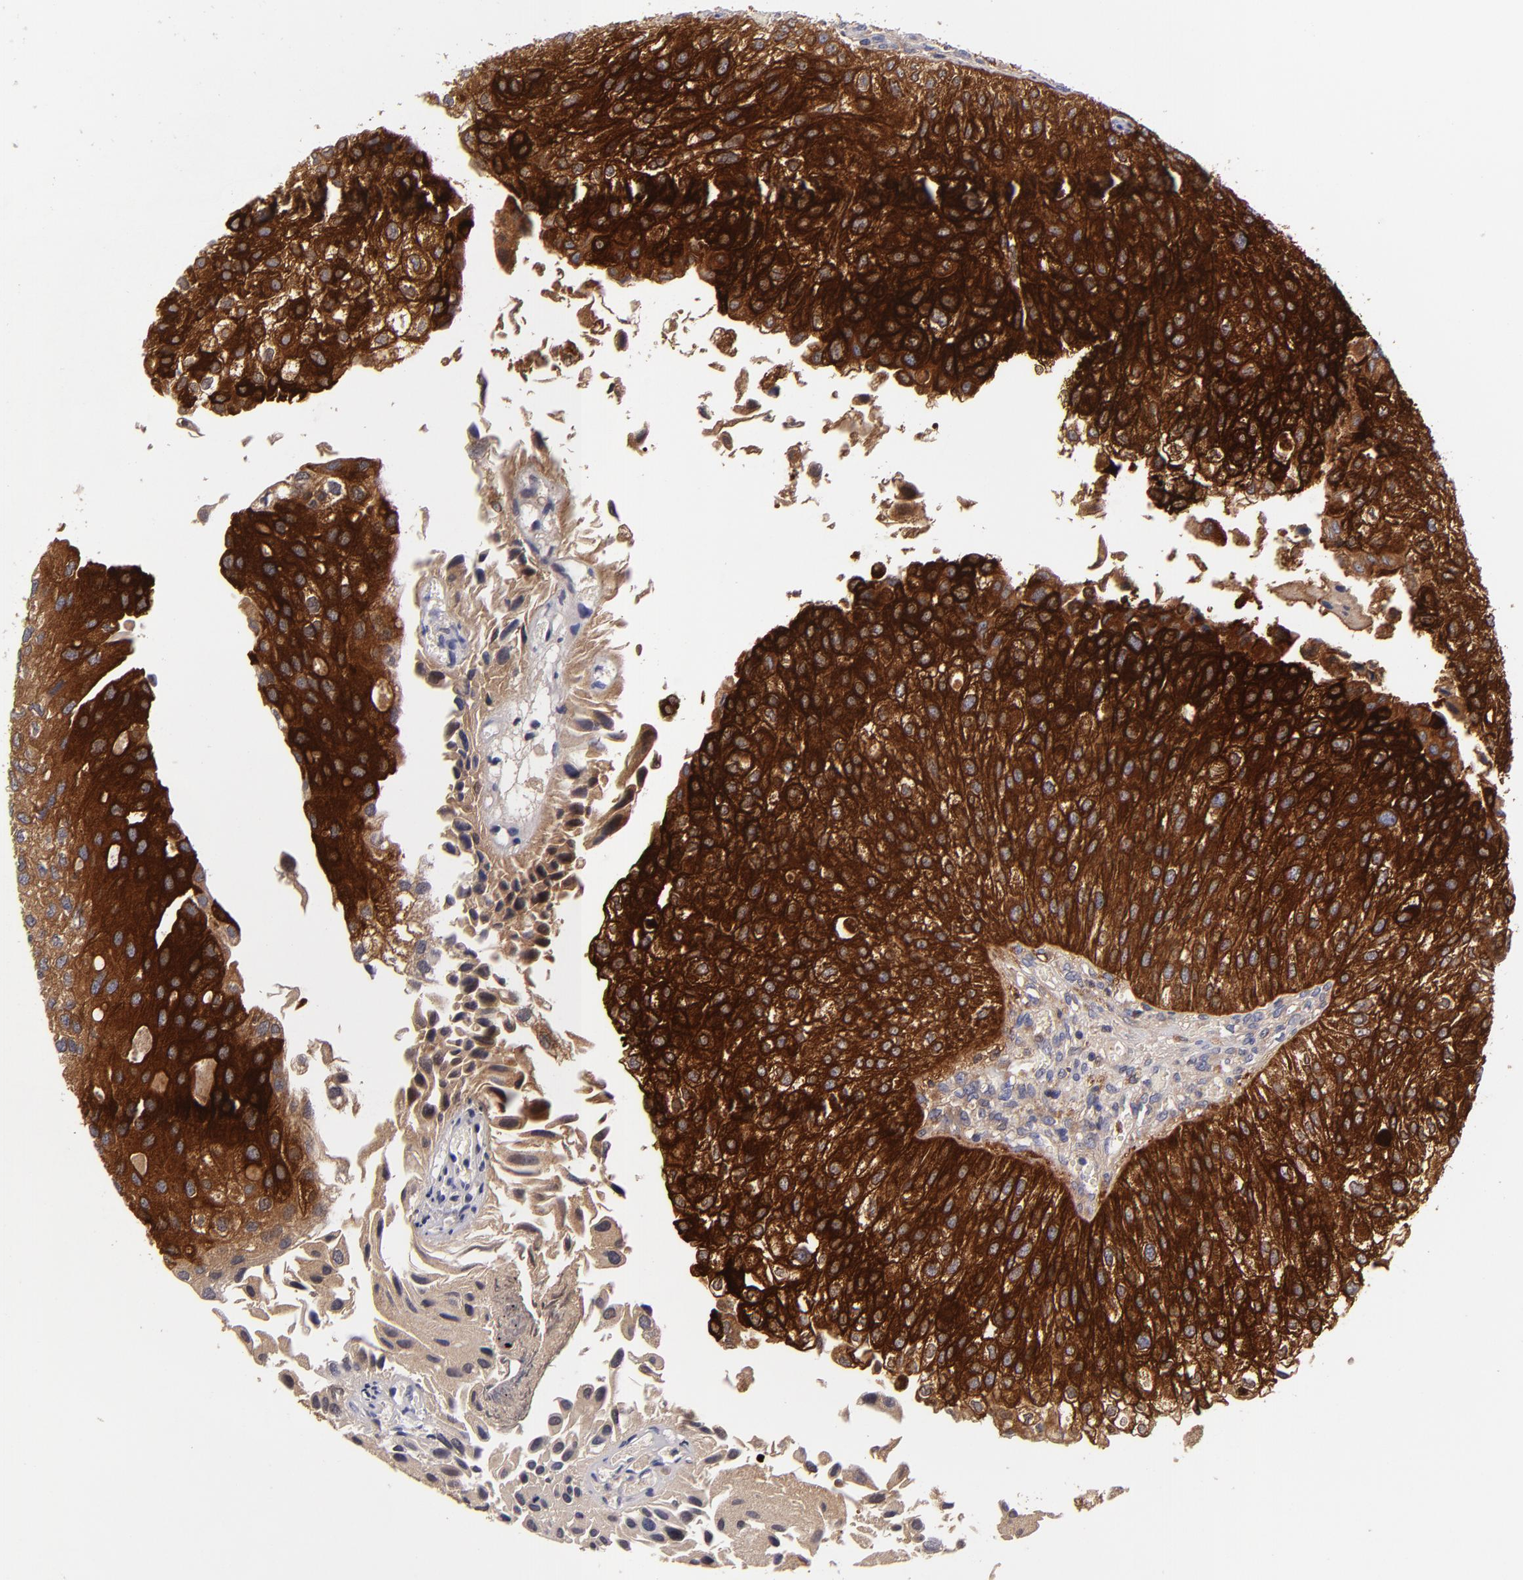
{"staining": {"intensity": "strong", "quantity": ">75%", "location": "cytoplasmic/membranous"}, "tissue": "urothelial cancer", "cell_type": "Tumor cells", "image_type": "cancer", "snomed": [{"axis": "morphology", "description": "Urothelial carcinoma, Low grade"}, {"axis": "topography", "description": "Urinary bladder"}], "caption": "Tumor cells show high levels of strong cytoplasmic/membranous staining in about >75% of cells in human urothelial carcinoma (low-grade).", "gene": "MMP10", "patient": {"sex": "female", "age": 89}}